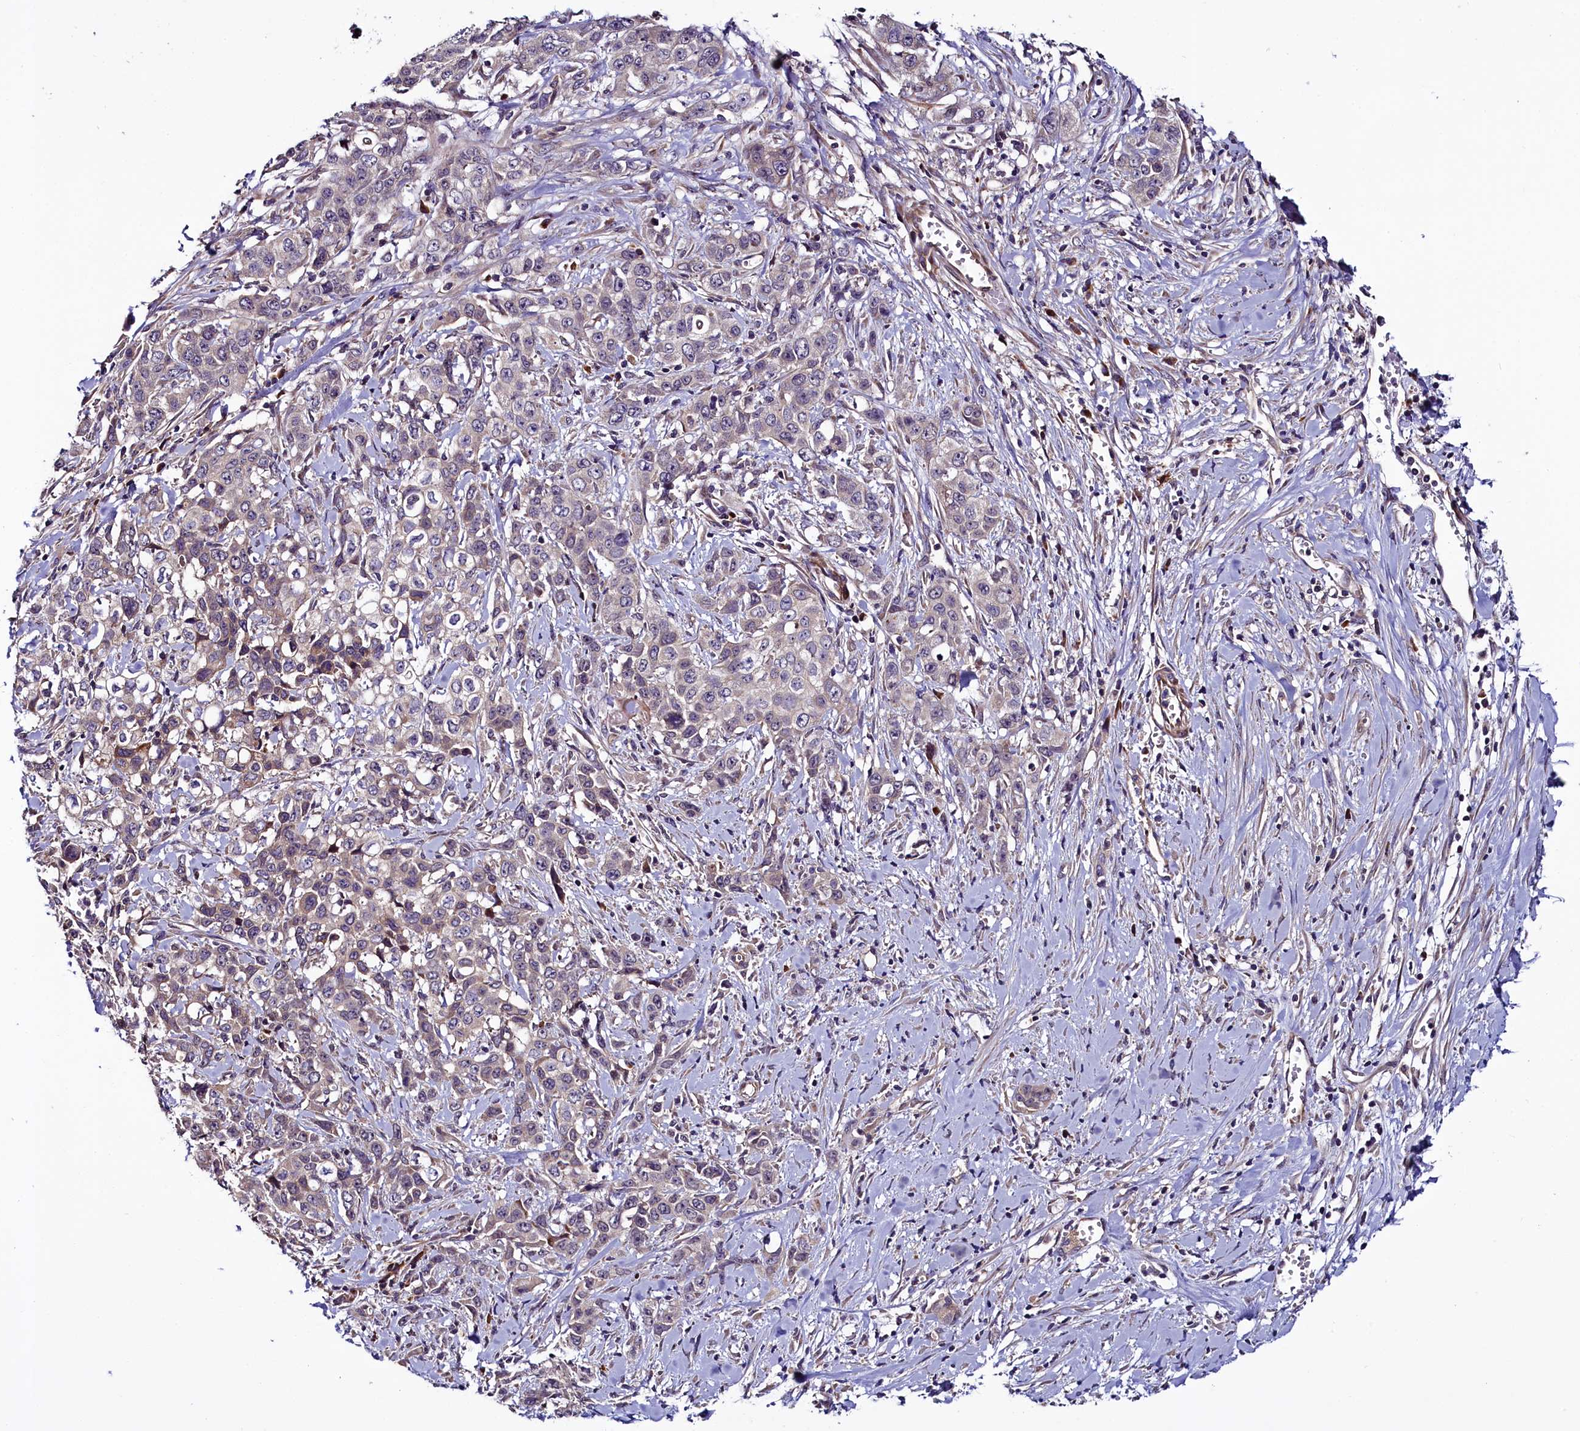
{"staining": {"intensity": "negative", "quantity": "none", "location": "none"}, "tissue": "stomach cancer", "cell_type": "Tumor cells", "image_type": "cancer", "snomed": [{"axis": "morphology", "description": "Adenocarcinoma, NOS"}, {"axis": "topography", "description": "Stomach, upper"}], "caption": "Tumor cells are negative for protein expression in human stomach cancer.", "gene": "RPUSD2", "patient": {"sex": "male", "age": 62}}